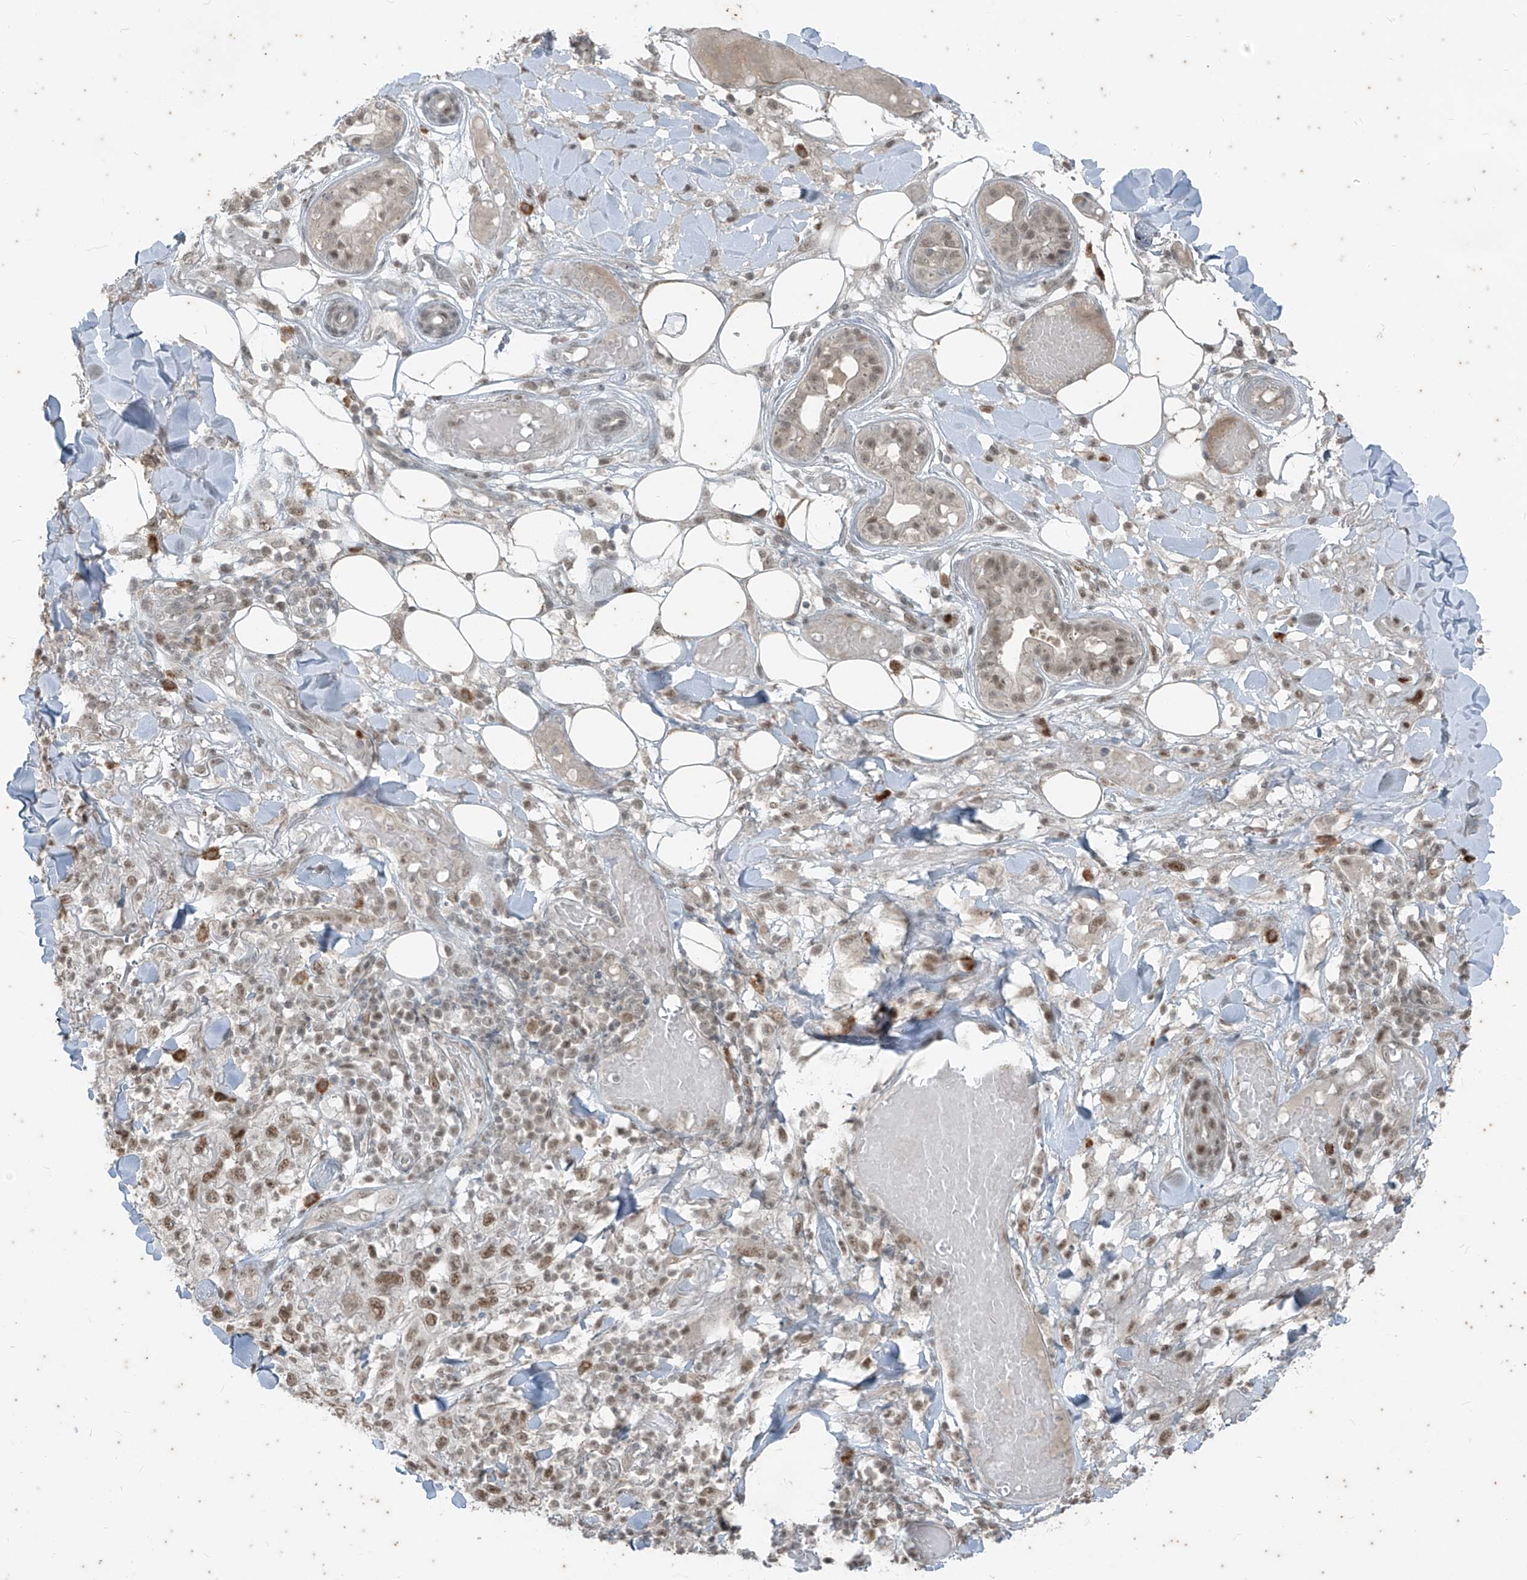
{"staining": {"intensity": "moderate", "quantity": ">75%", "location": "nuclear"}, "tissue": "skin cancer", "cell_type": "Tumor cells", "image_type": "cancer", "snomed": [{"axis": "morphology", "description": "Squamous cell carcinoma, NOS"}, {"axis": "topography", "description": "Skin"}], "caption": "Protein expression analysis of skin cancer exhibits moderate nuclear positivity in about >75% of tumor cells.", "gene": "ZNF354B", "patient": {"sex": "female", "age": 88}}